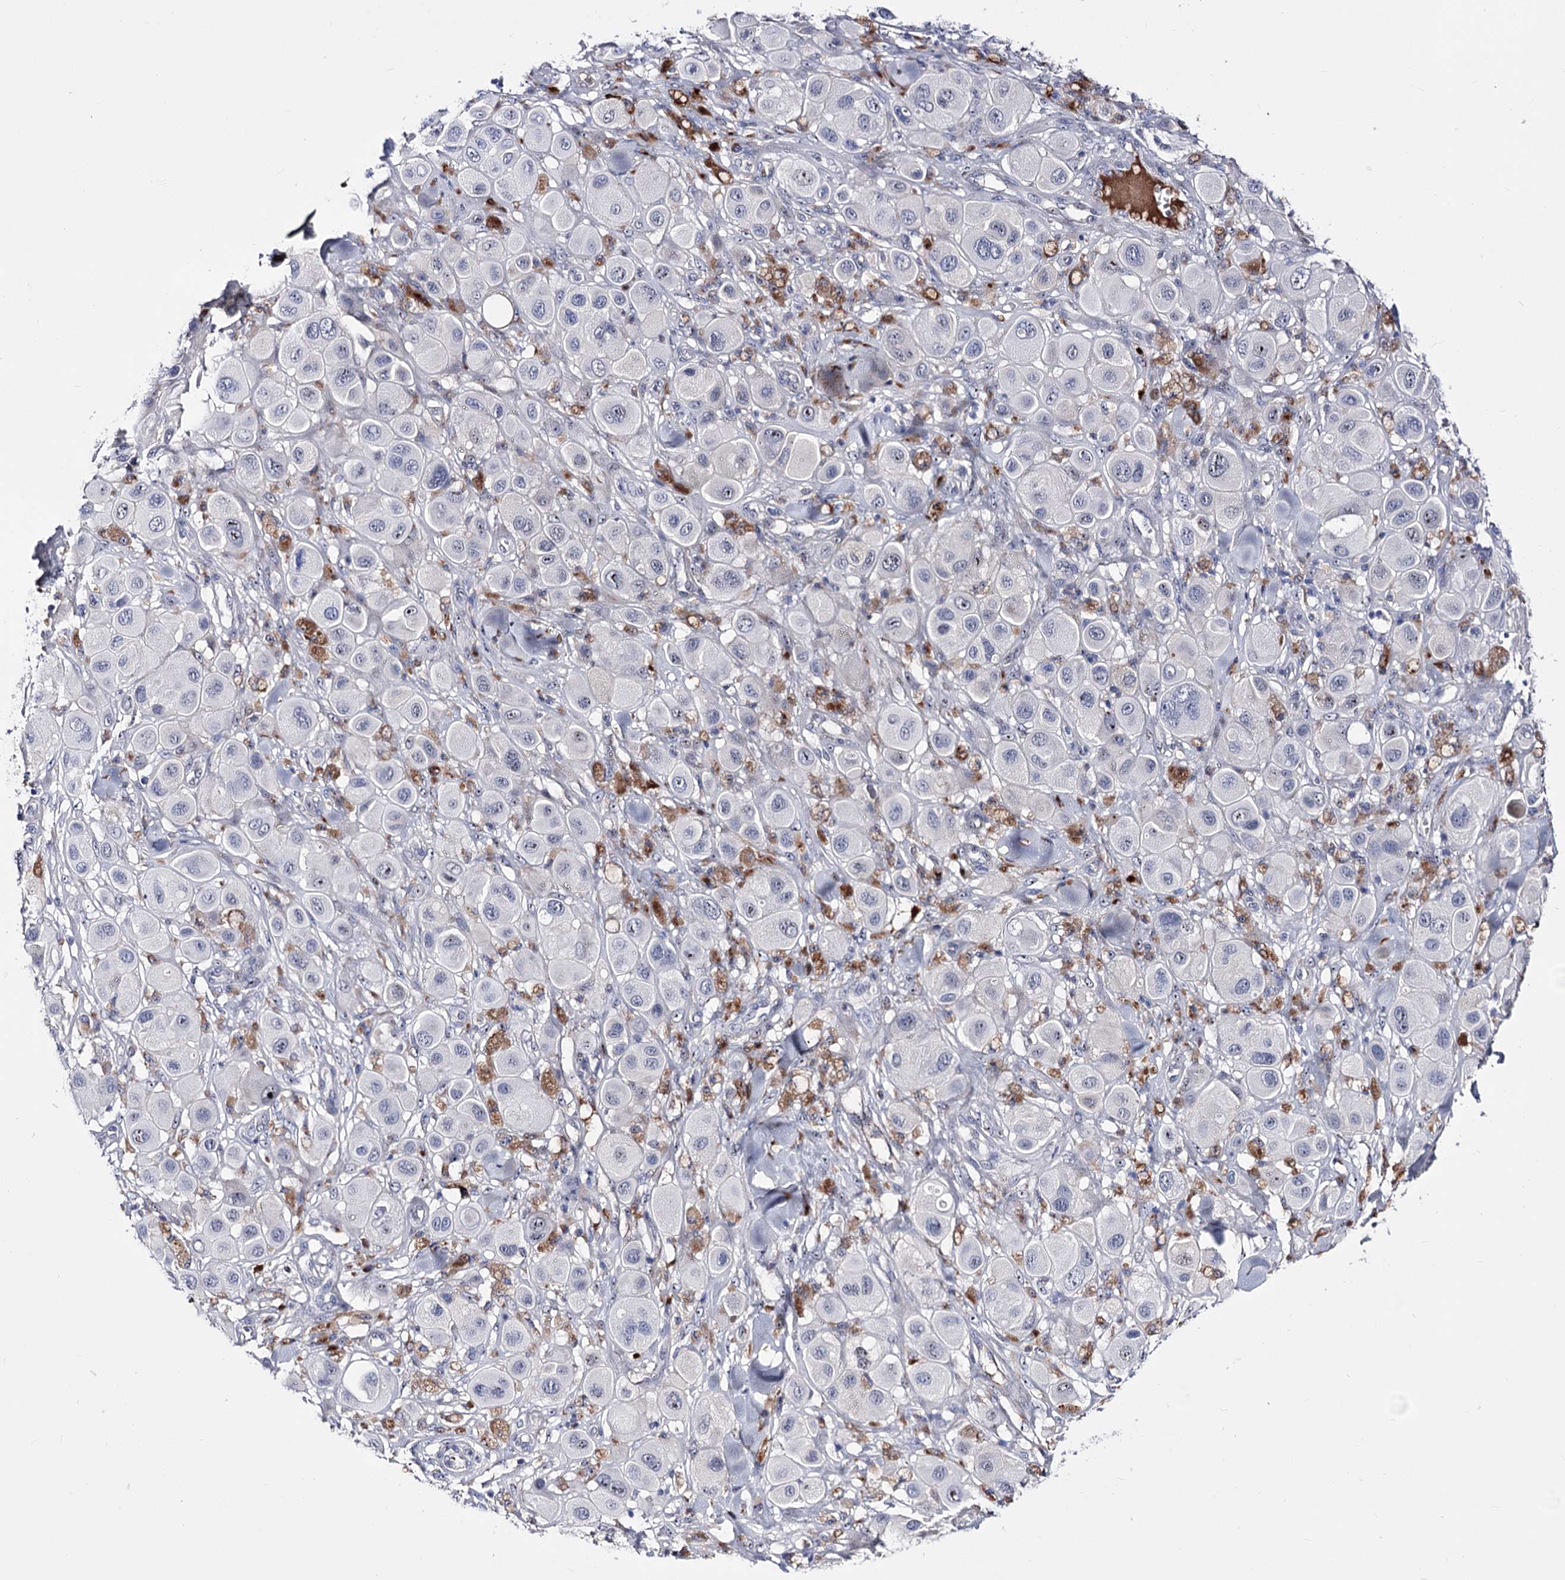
{"staining": {"intensity": "negative", "quantity": "none", "location": "none"}, "tissue": "melanoma", "cell_type": "Tumor cells", "image_type": "cancer", "snomed": [{"axis": "morphology", "description": "Malignant melanoma, Metastatic site"}, {"axis": "topography", "description": "Skin"}], "caption": "The photomicrograph displays no staining of tumor cells in melanoma.", "gene": "PCGF5", "patient": {"sex": "male", "age": 41}}